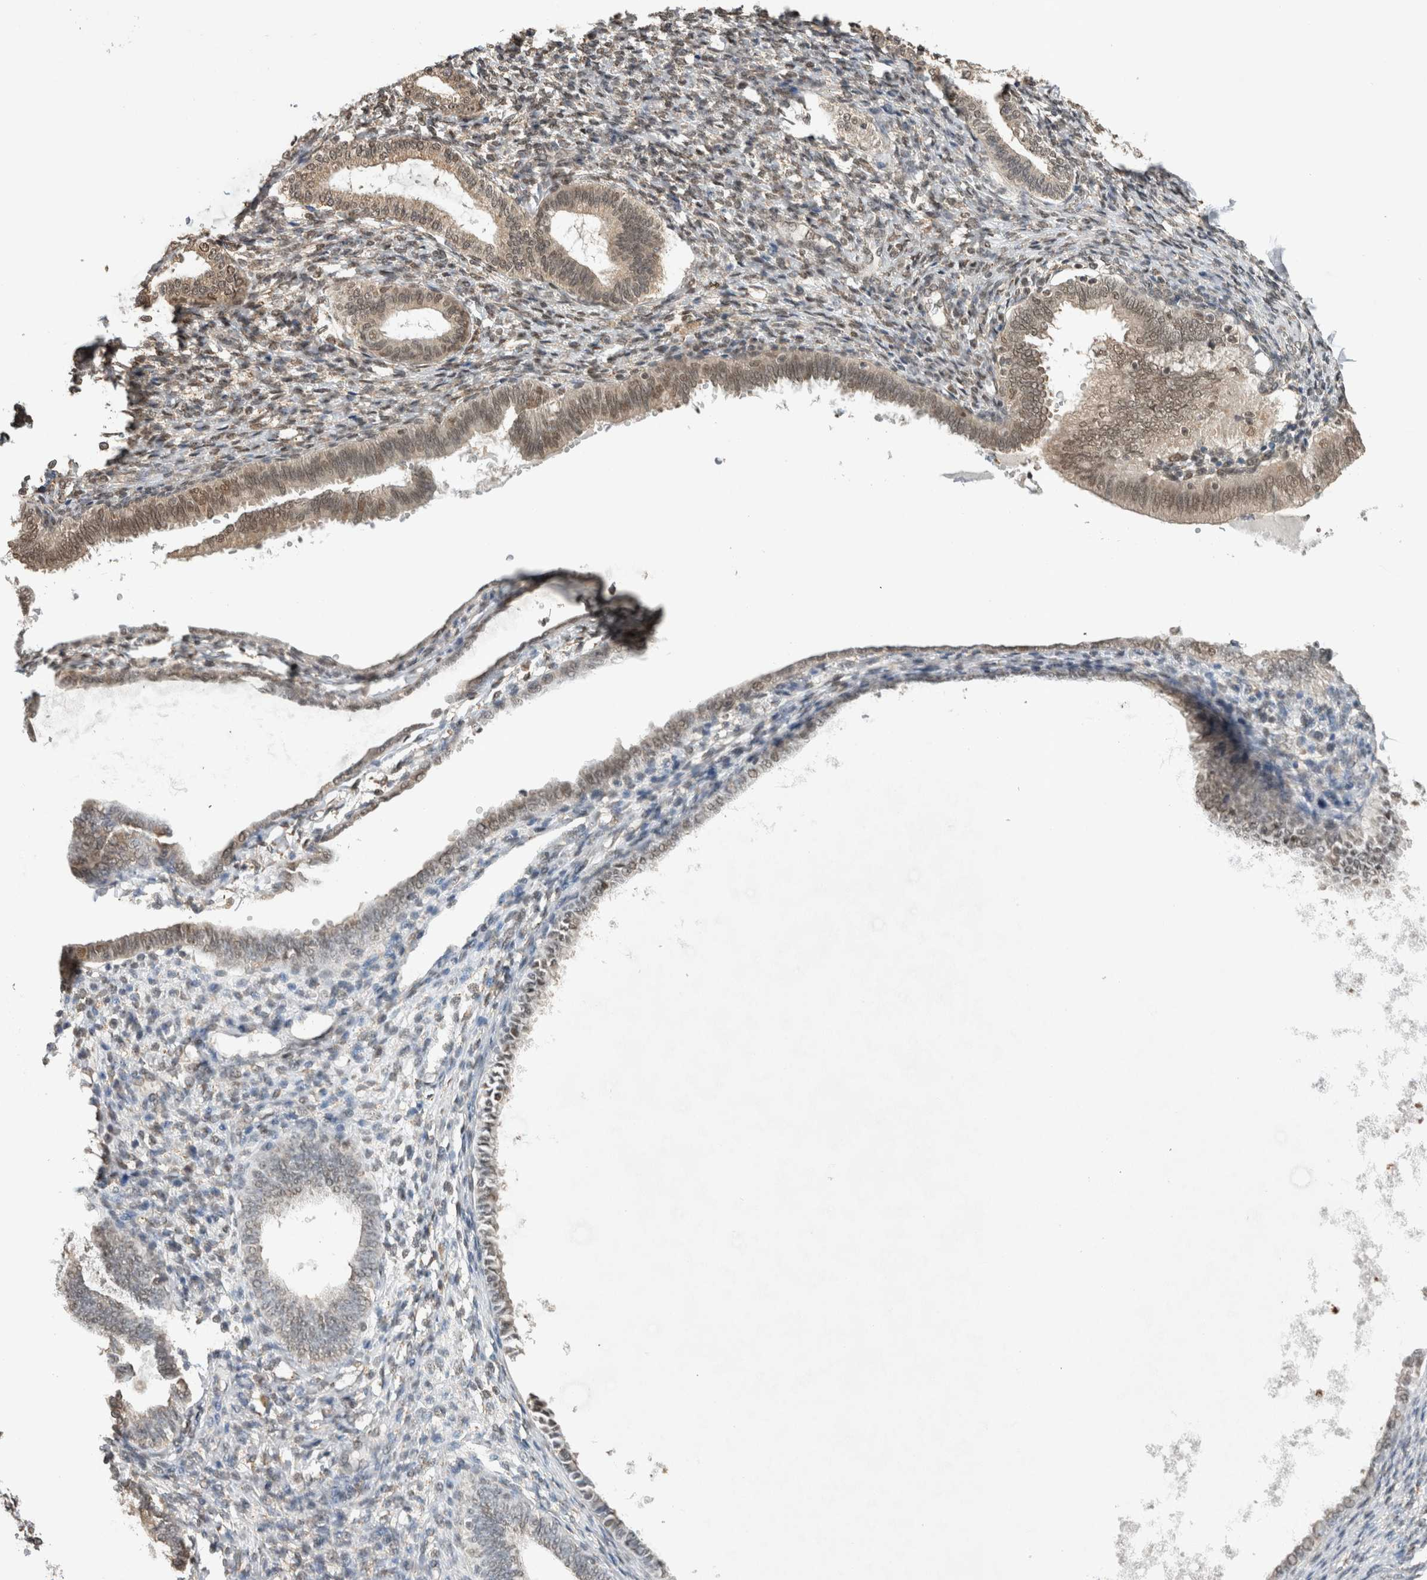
{"staining": {"intensity": "moderate", "quantity": "<25%", "location": "nuclear"}, "tissue": "endometrium", "cell_type": "Cells in endometrial stroma", "image_type": "normal", "snomed": [{"axis": "morphology", "description": "Normal tissue, NOS"}, {"axis": "topography", "description": "Endometrium"}], "caption": "Endometrium stained for a protein reveals moderate nuclear positivity in cells in endometrial stroma.", "gene": "C1orf21", "patient": {"sex": "female", "age": 77}}